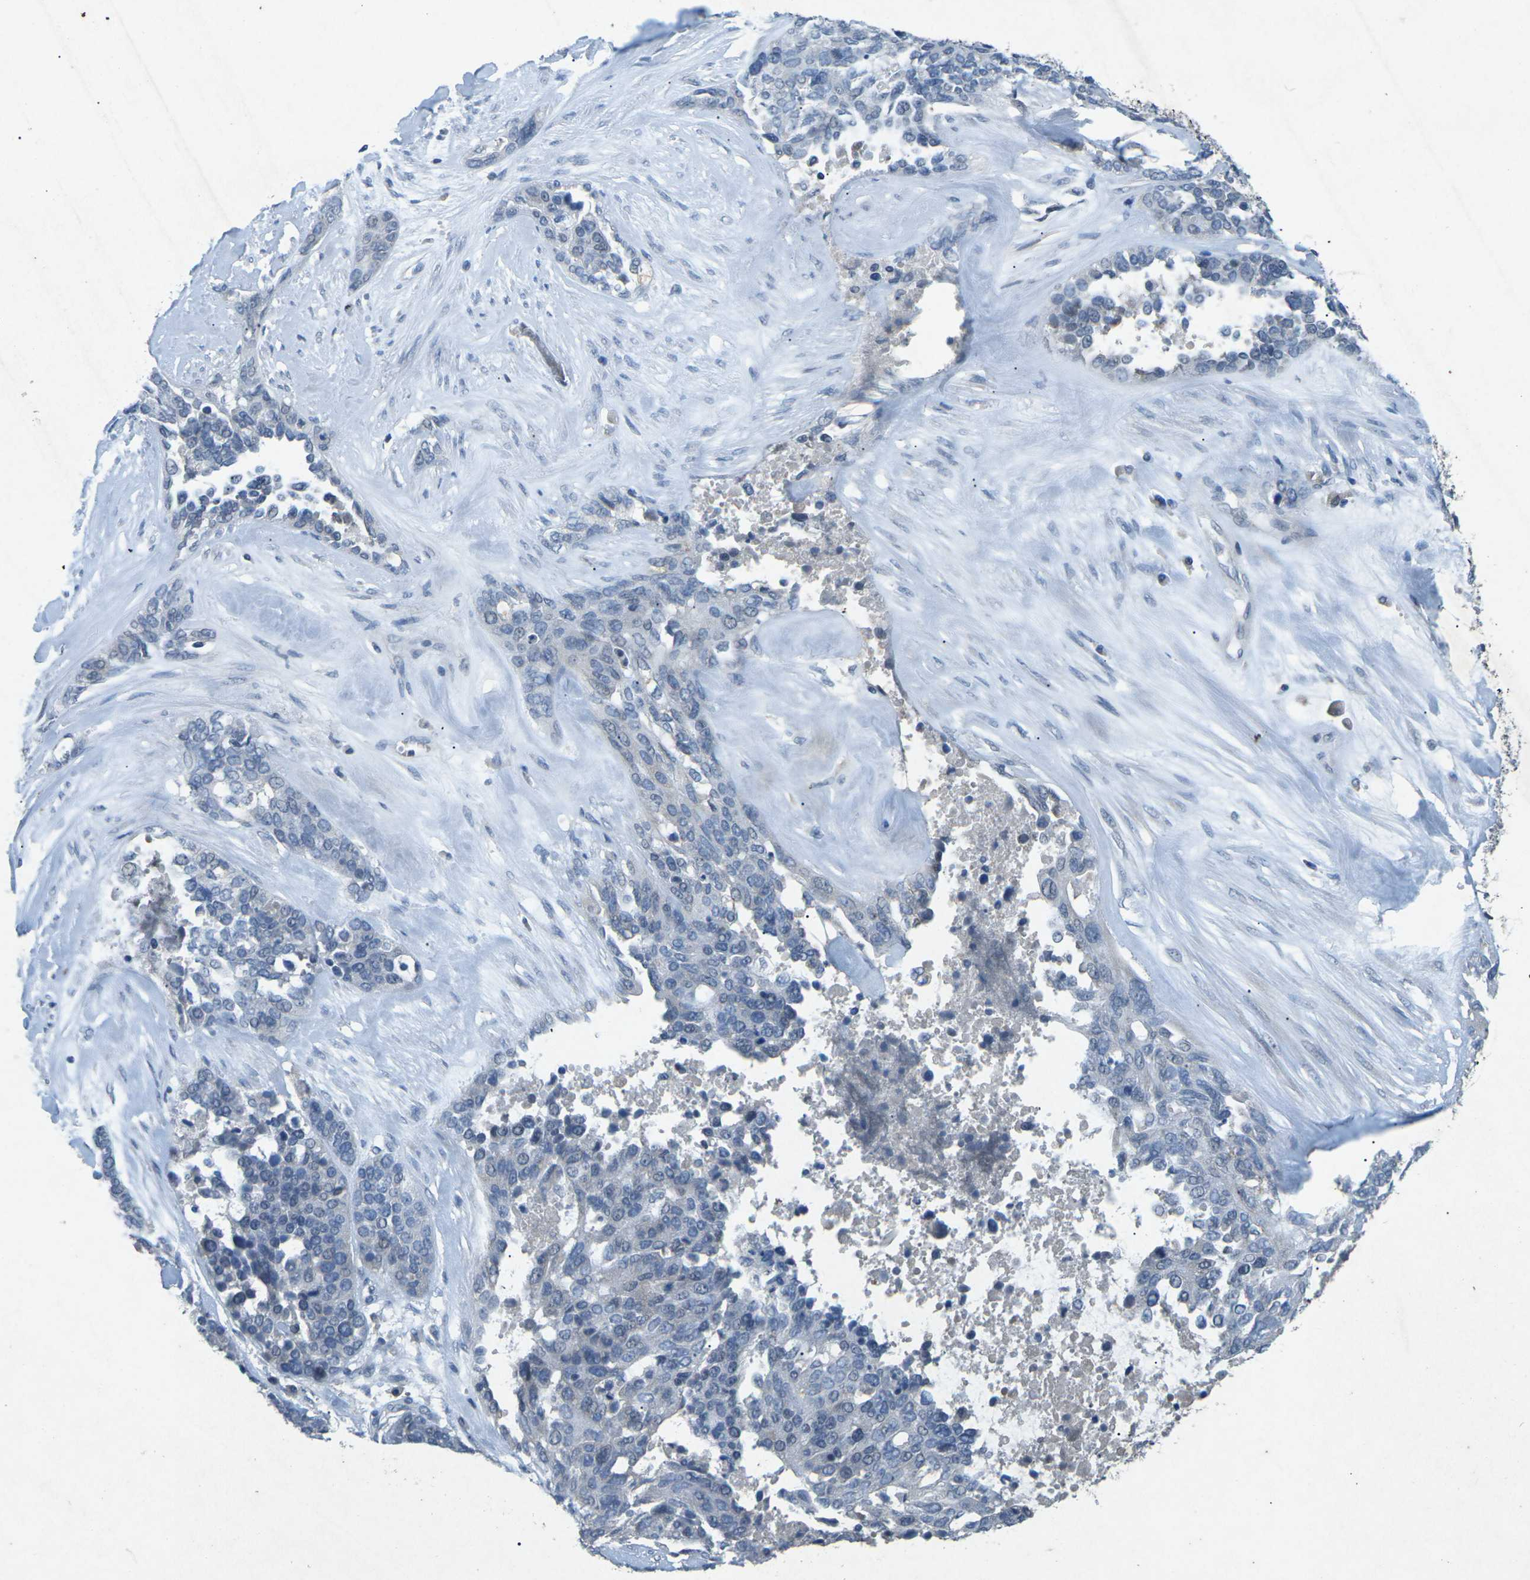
{"staining": {"intensity": "negative", "quantity": "none", "location": "none"}, "tissue": "ovarian cancer", "cell_type": "Tumor cells", "image_type": "cancer", "snomed": [{"axis": "morphology", "description": "Cystadenocarcinoma, serous, NOS"}, {"axis": "topography", "description": "Ovary"}], "caption": "Tumor cells are negative for protein expression in human ovarian cancer (serous cystadenocarcinoma). (DAB immunohistochemistry (IHC), high magnification).", "gene": "A1BG", "patient": {"sex": "female", "age": 44}}